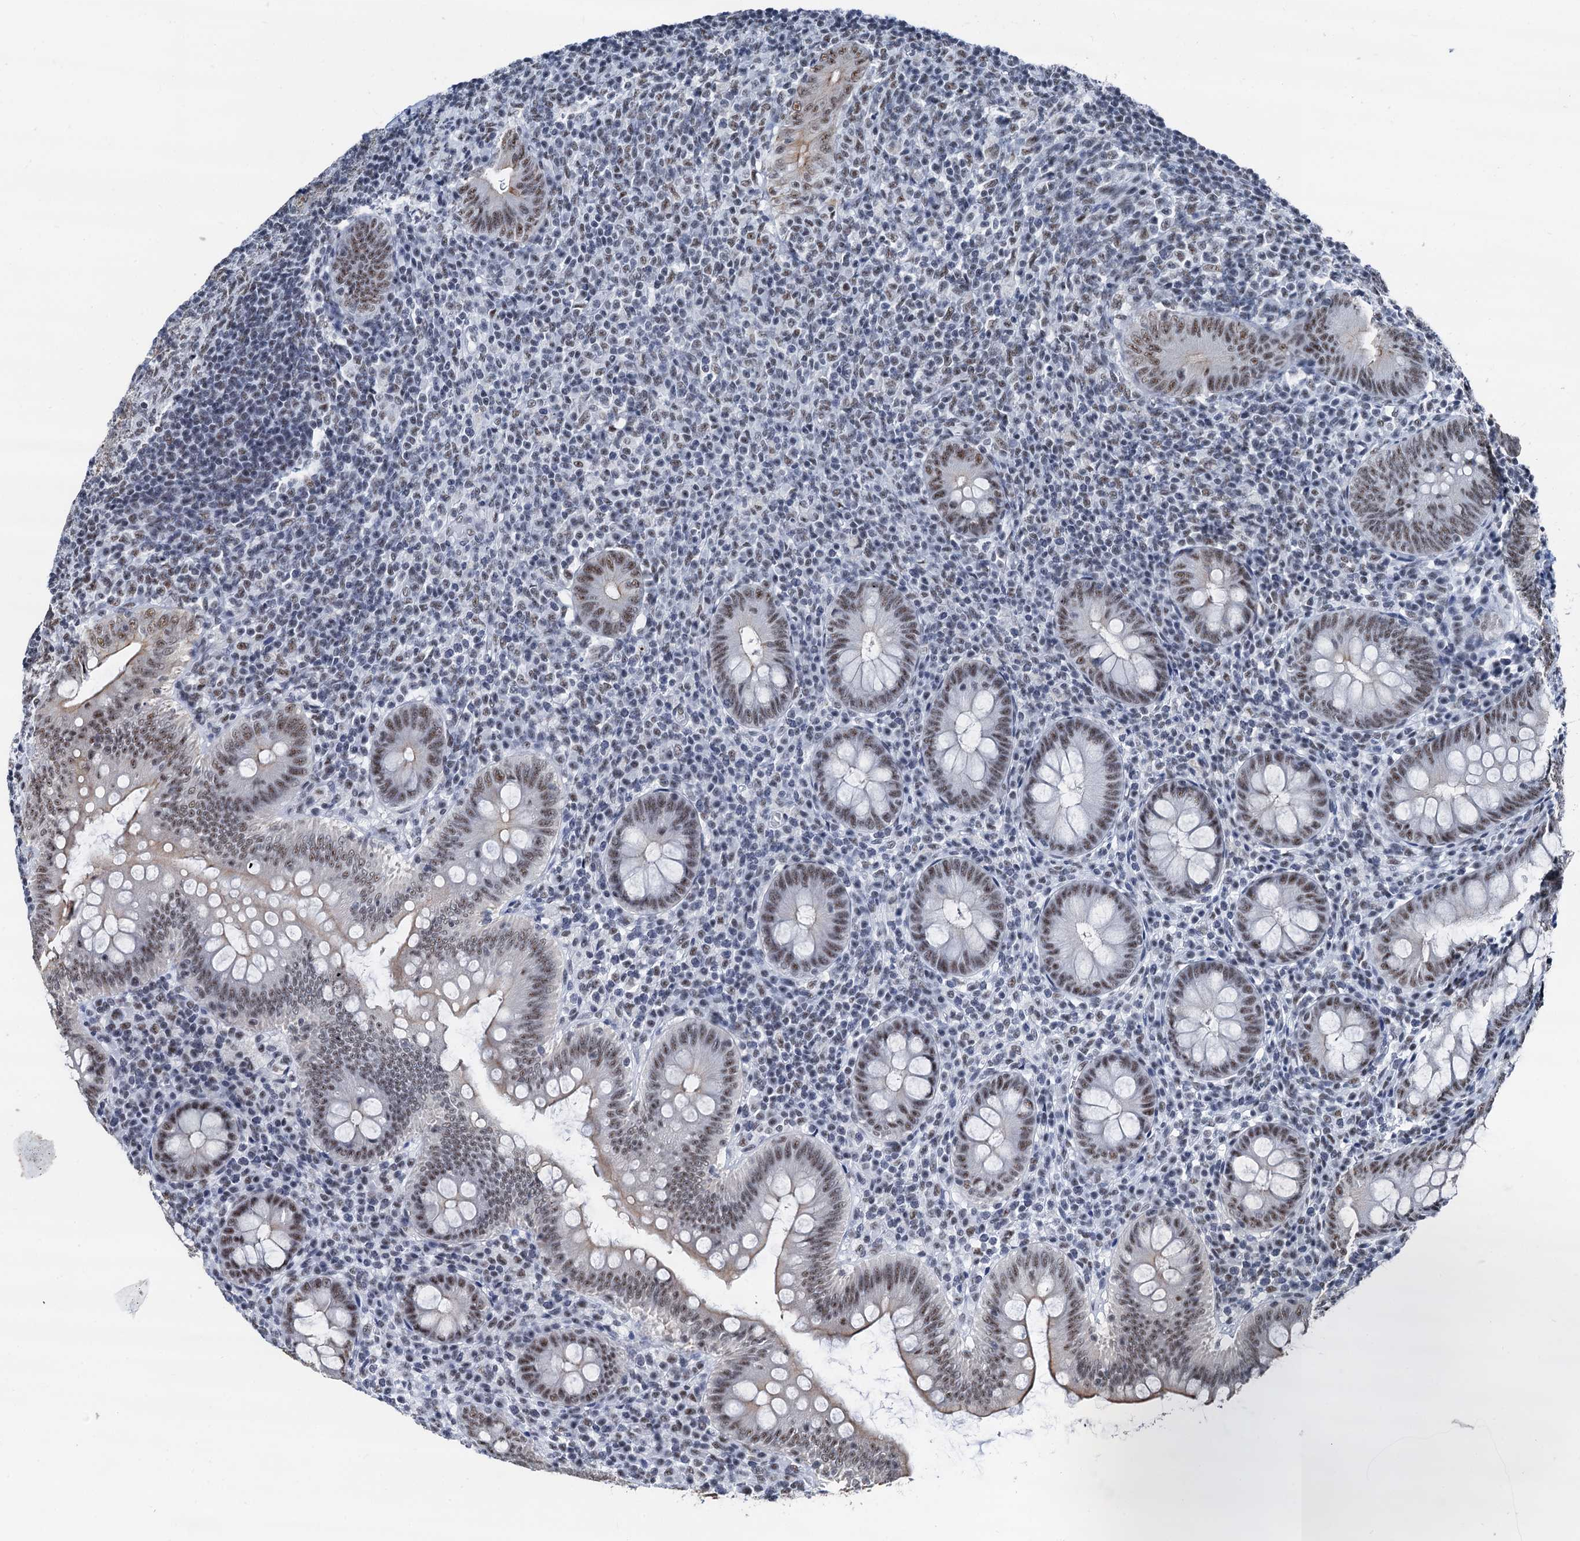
{"staining": {"intensity": "moderate", "quantity": "25%-75%", "location": "nuclear"}, "tissue": "appendix", "cell_type": "Glandular cells", "image_type": "normal", "snomed": [{"axis": "morphology", "description": "Normal tissue, NOS"}, {"axis": "topography", "description": "Appendix"}], "caption": "Immunohistochemical staining of normal appendix displays 25%-75% levels of moderate nuclear protein staining in about 25%-75% of glandular cells. (brown staining indicates protein expression, while blue staining denotes nuclei).", "gene": "DDX23", "patient": {"sex": "male", "age": 14}}